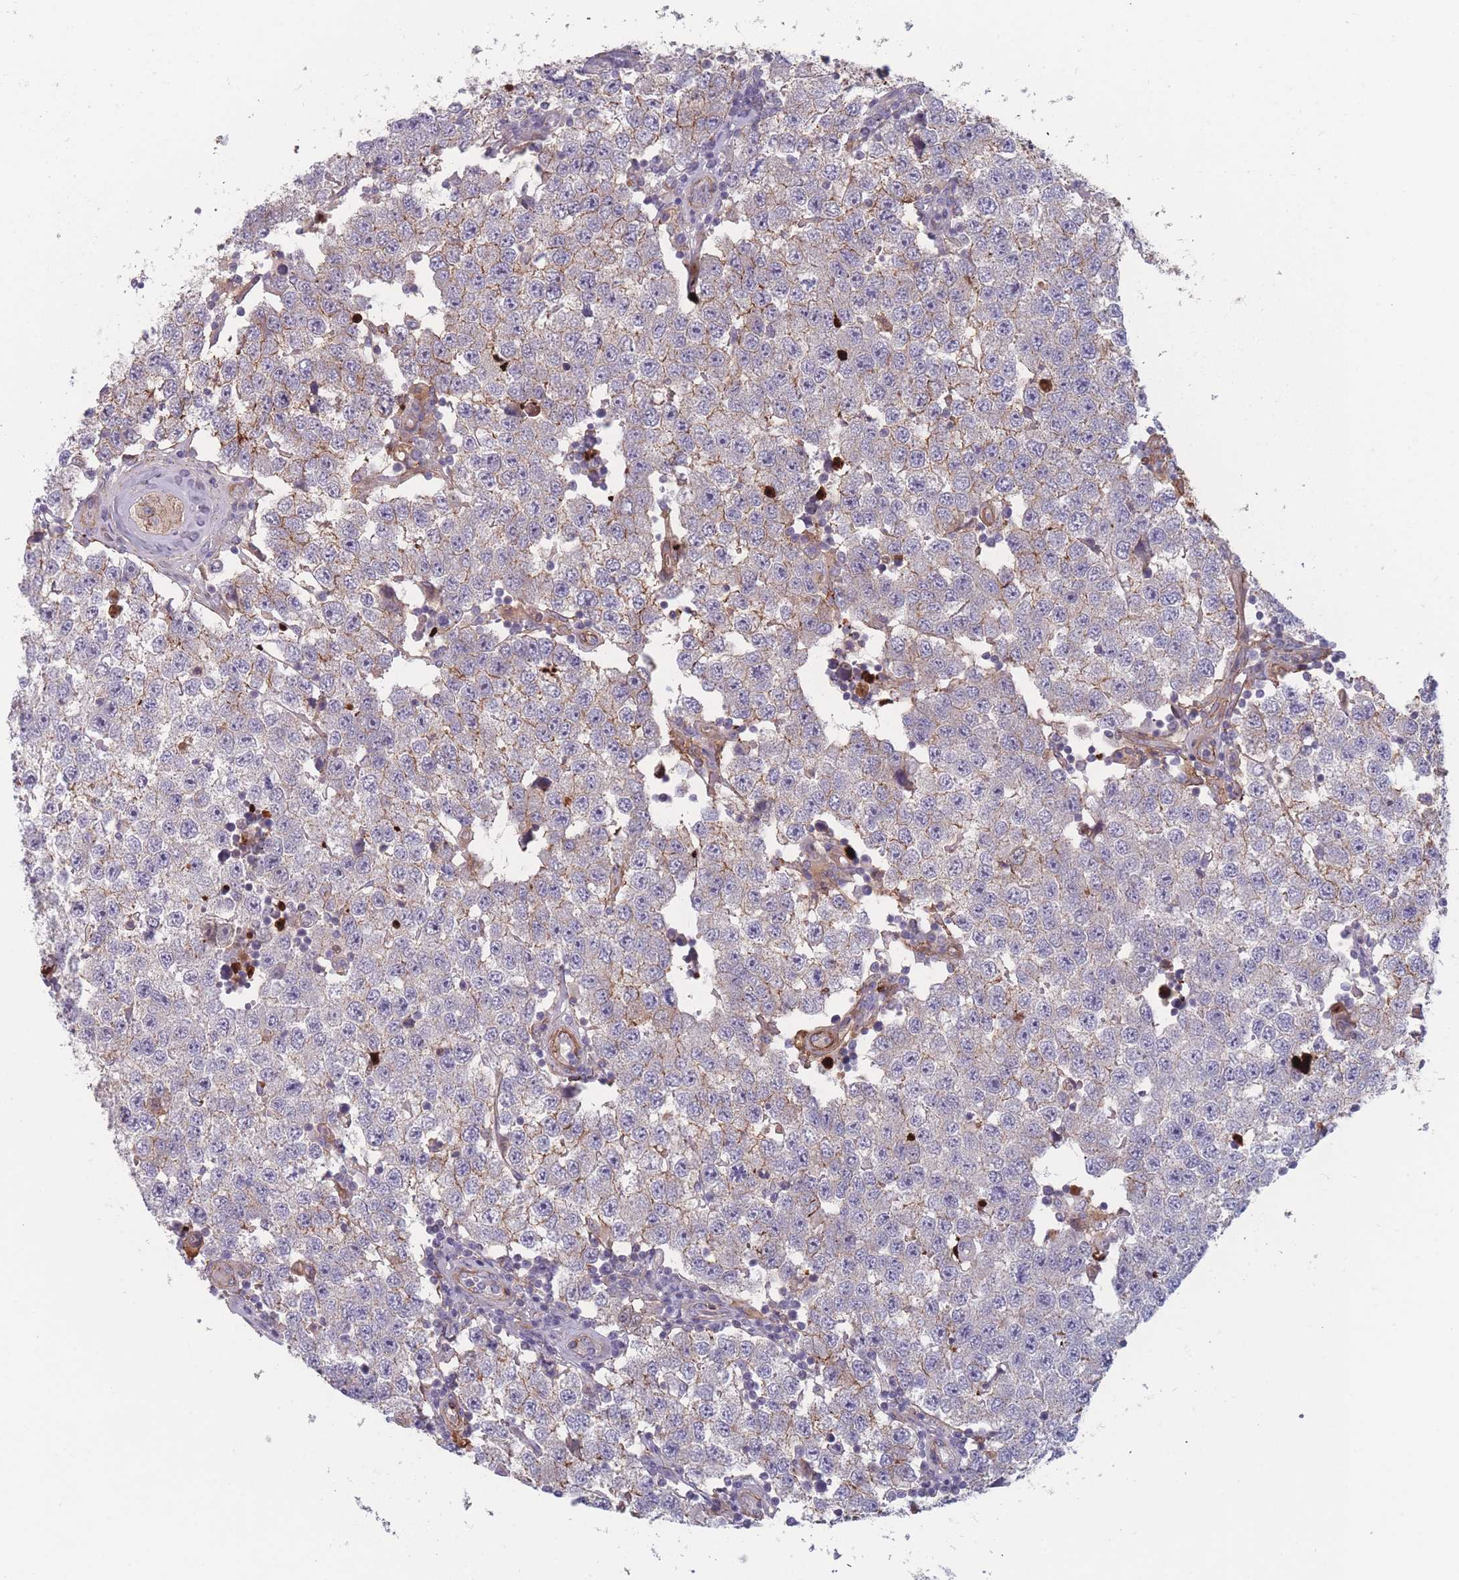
{"staining": {"intensity": "weak", "quantity": "<25%", "location": "cytoplasmic/membranous"}, "tissue": "testis cancer", "cell_type": "Tumor cells", "image_type": "cancer", "snomed": [{"axis": "morphology", "description": "Seminoma, NOS"}, {"axis": "topography", "description": "Testis"}], "caption": "A micrograph of human testis cancer is negative for staining in tumor cells.", "gene": "TMEM232", "patient": {"sex": "male", "age": 34}}